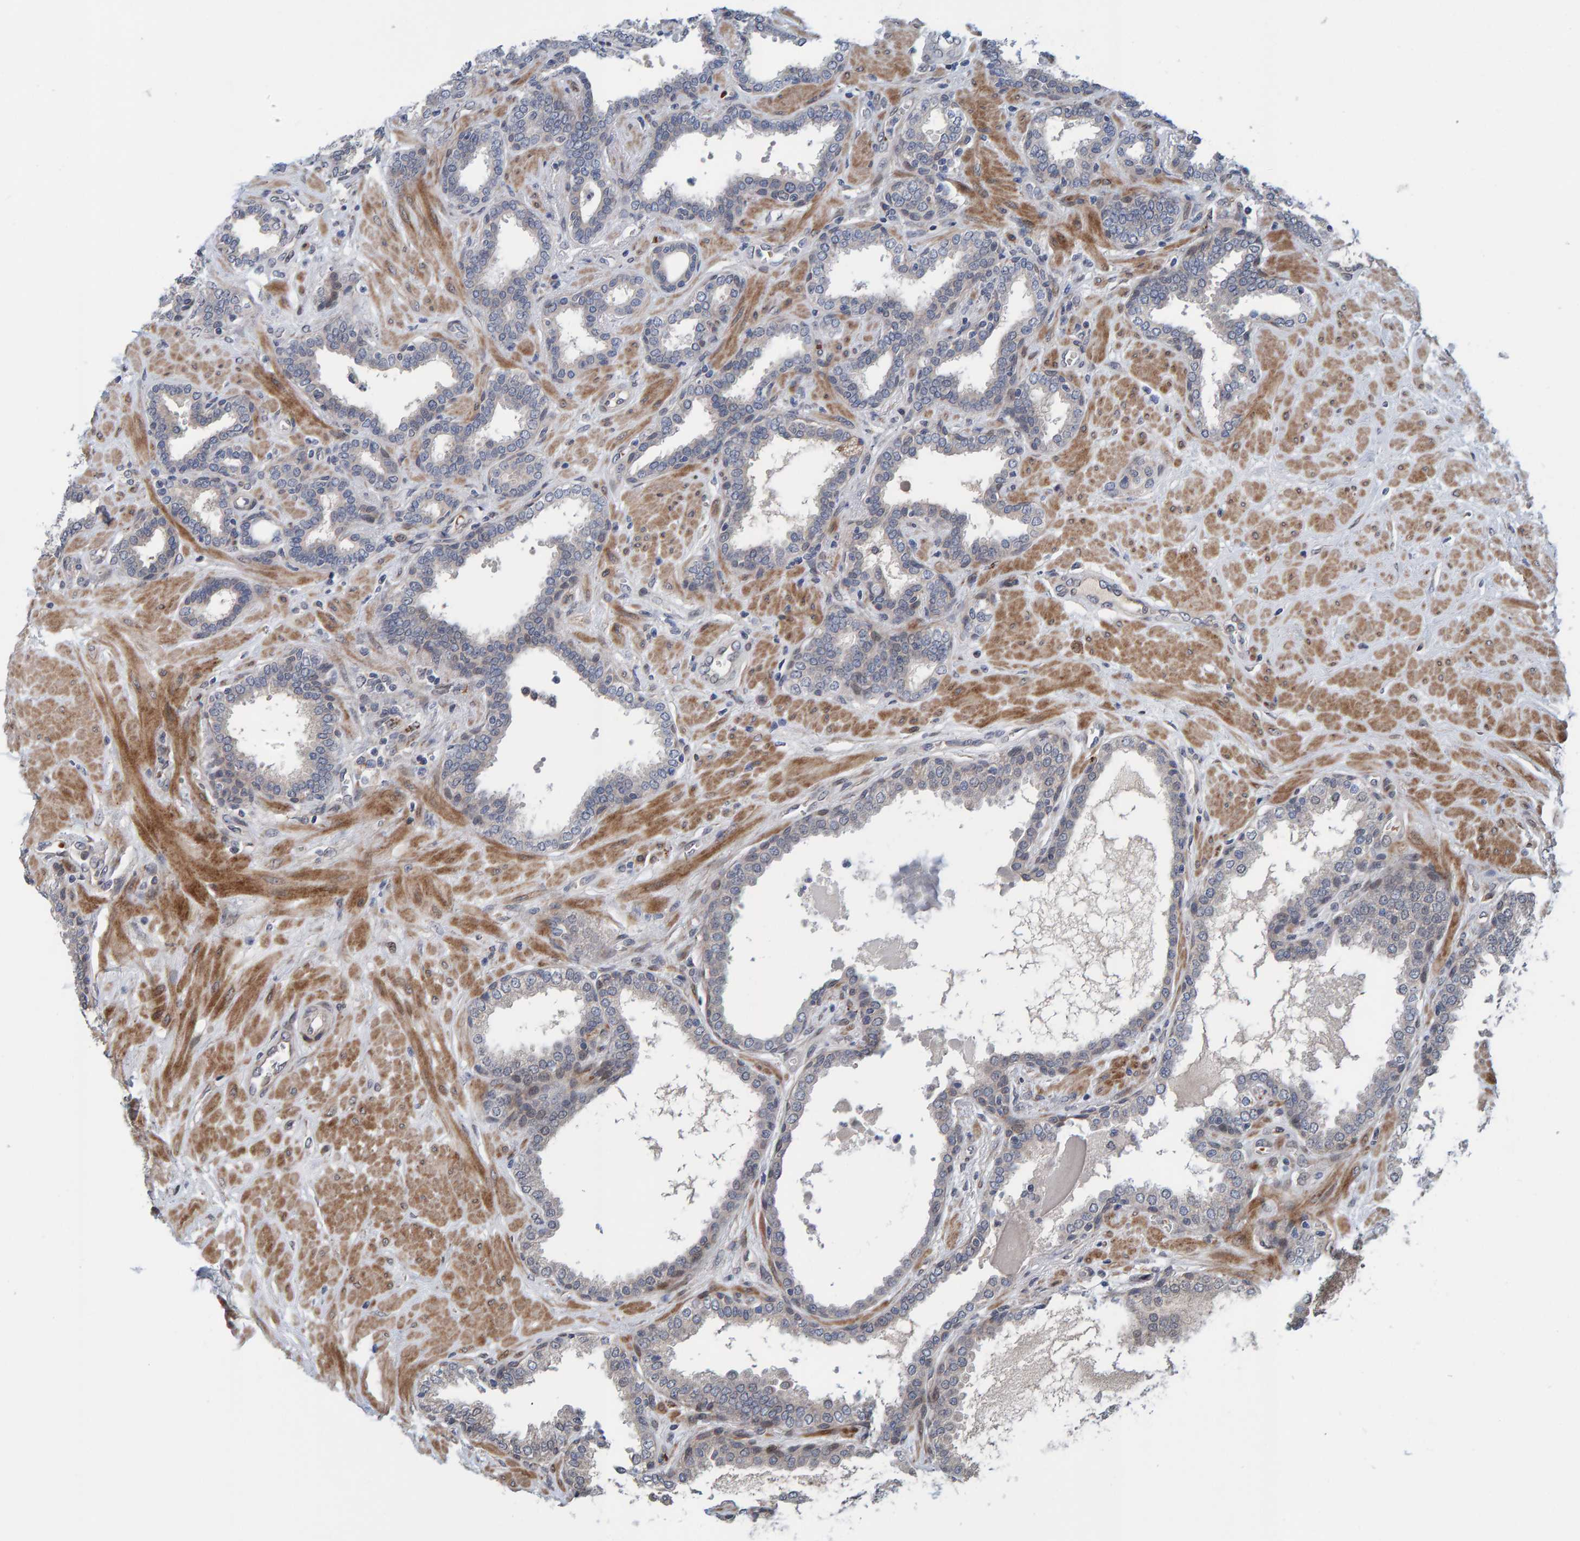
{"staining": {"intensity": "weak", "quantity": "<25%", "location": "cytoplasmic/membranous"}, "tissue": "prostate", "cell_type": "Glandular cells", "image_type": "normal", "snomed": [{"axis": "morphology", "description": "Normal tissue, NOS"}, {"axis": "topography", "description": "Prostate"}], "caption": "This is a micrograph of IHC staining of unremarkable prostate, which shows no staining in glandular cells.", "gene": "MFSD6L", "patient": {"sex": "male", "age": 51}}